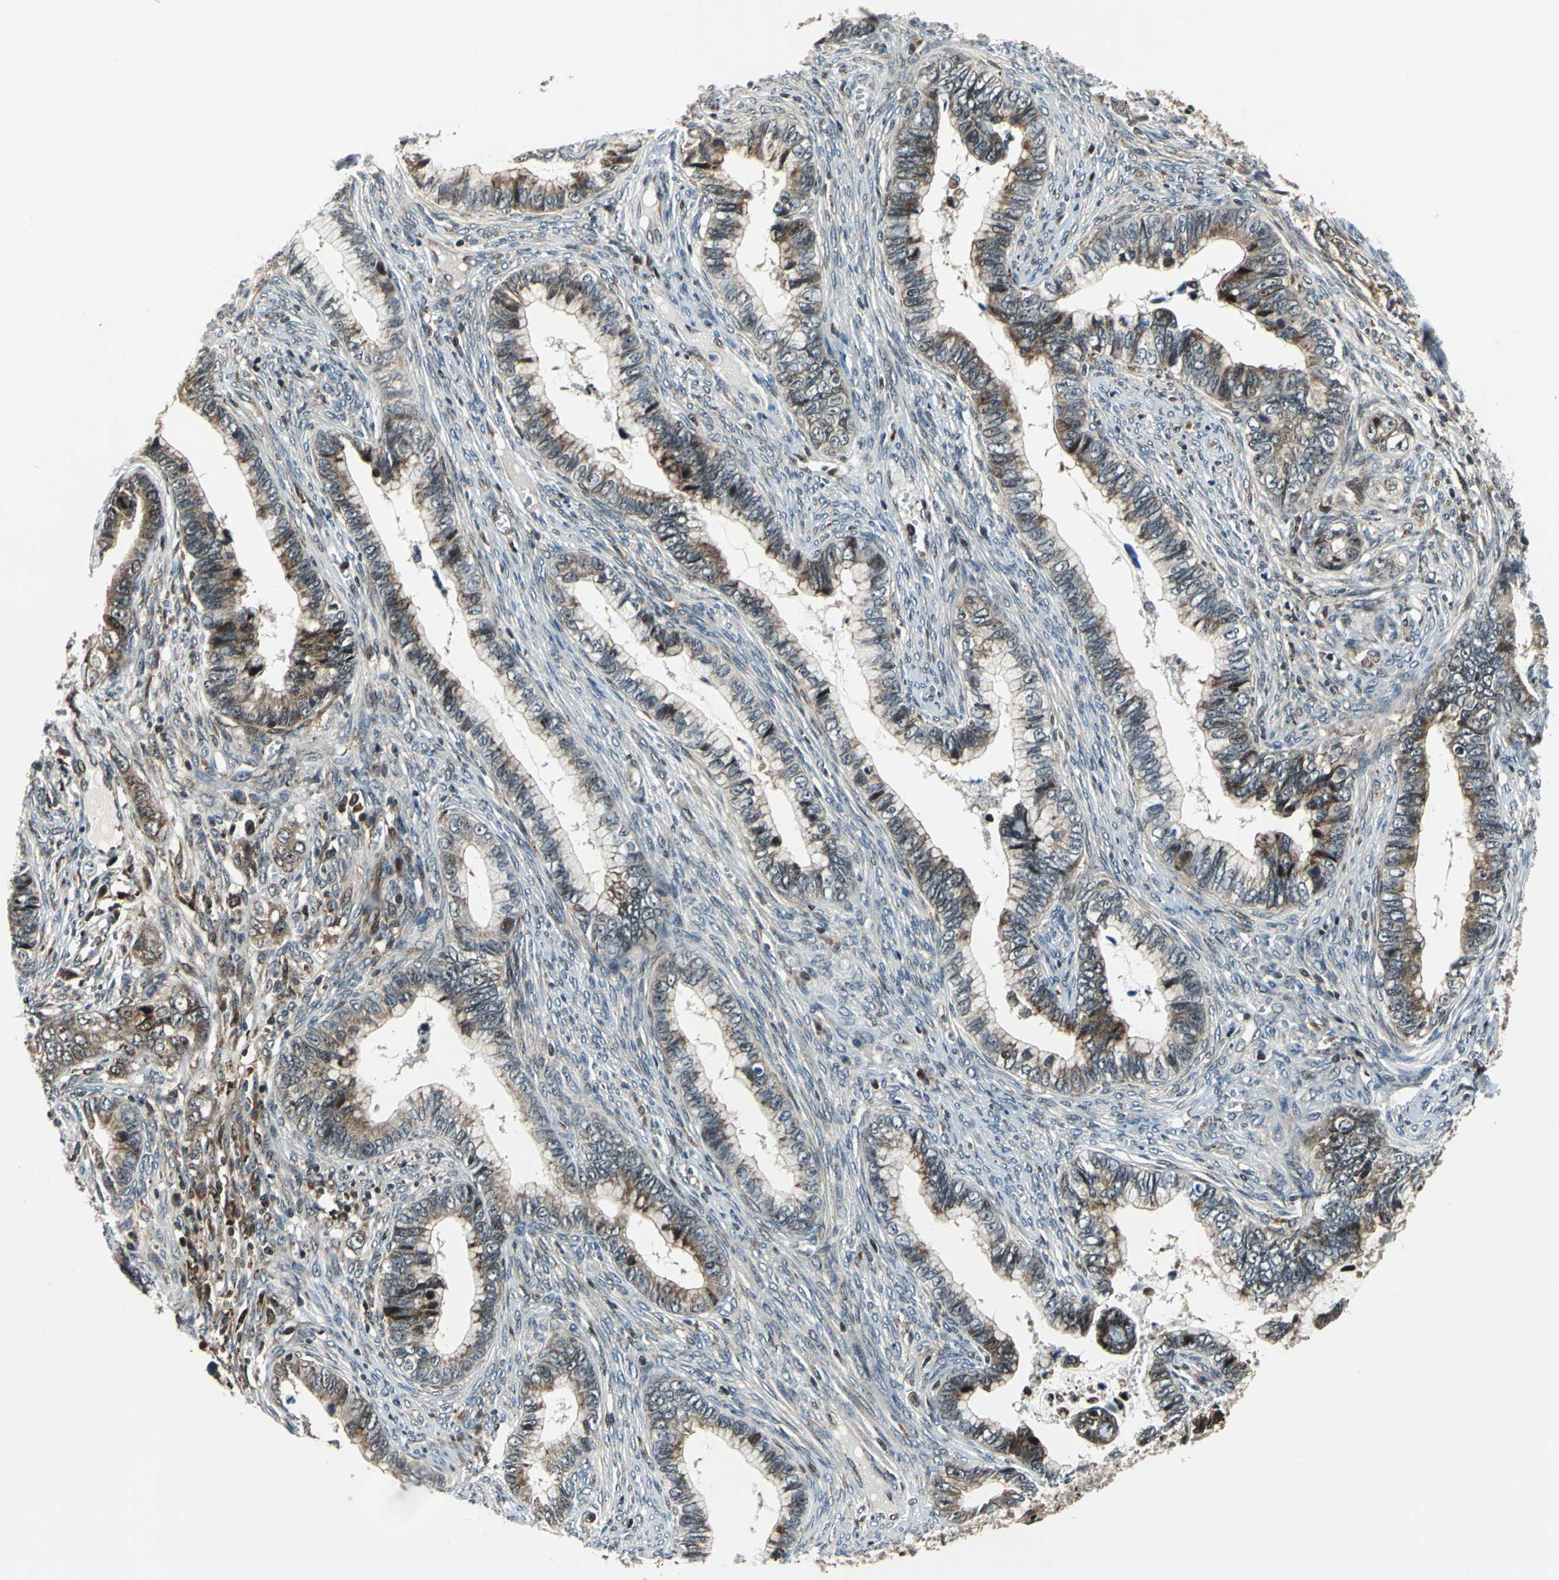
{"staining": {"intensity": "weak", "quantity": "25%-75%", "location": "cytoplasmic/membranous,nuclear"}, "tissue": "cervical cancer", "cell_type": "Tumor cells", "image_type": "cancer", "snomed": [{"axis": "morphology", "description": "Adenocarcinoma, NOS"}, {"axis": "topography", "description": "Cervix"}], "caption": "Brown immunohistochemical staining in cervical cancer displays weak cytoplasmic/membranous and nuclear positivity in approximately 25%-75% of tumor cells.", "gene": "AATF", "patient": {"sex": "female", "age": 44}}